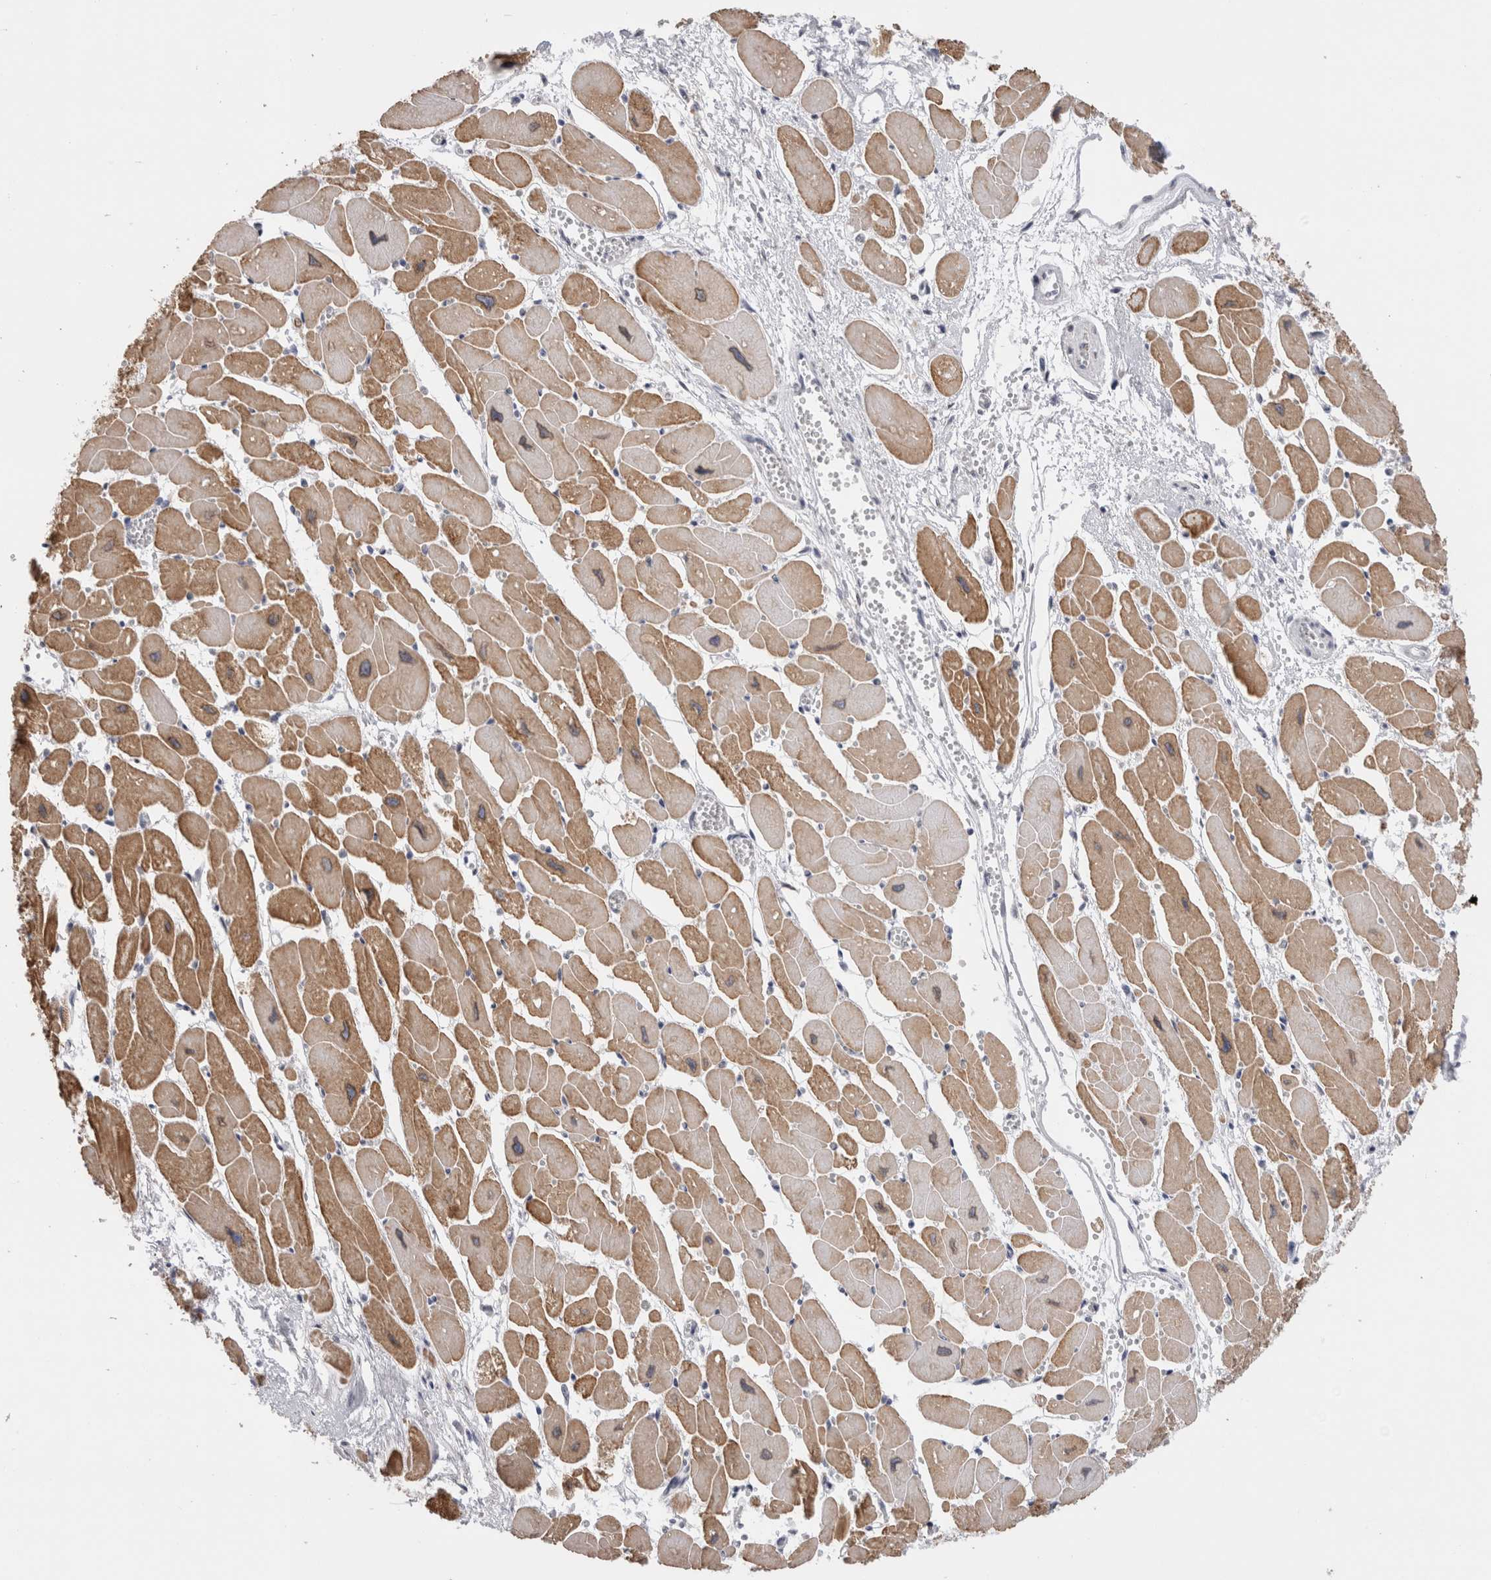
{"staining": {"intensity": "moderate", "quantity": ">75%", "location": "cytoplasmic/membranous"}, "tissue": "heart muscle", "cell_type": "Cardiomyocytes", "image_type": "normal", "snomed": [{"axis": "morphology", "description": "Normal tissue, NOS"}, {"axis": "topography", "description": "Heart"}], "caption": "Immunohistochemical staining of normal heart muscle shows moderate cytoplasmic/membranous protein expression in about >75% of cardiomyocytes.", "gene": "VCPIP1", "patient": {"sex": "female", "age": 54}}